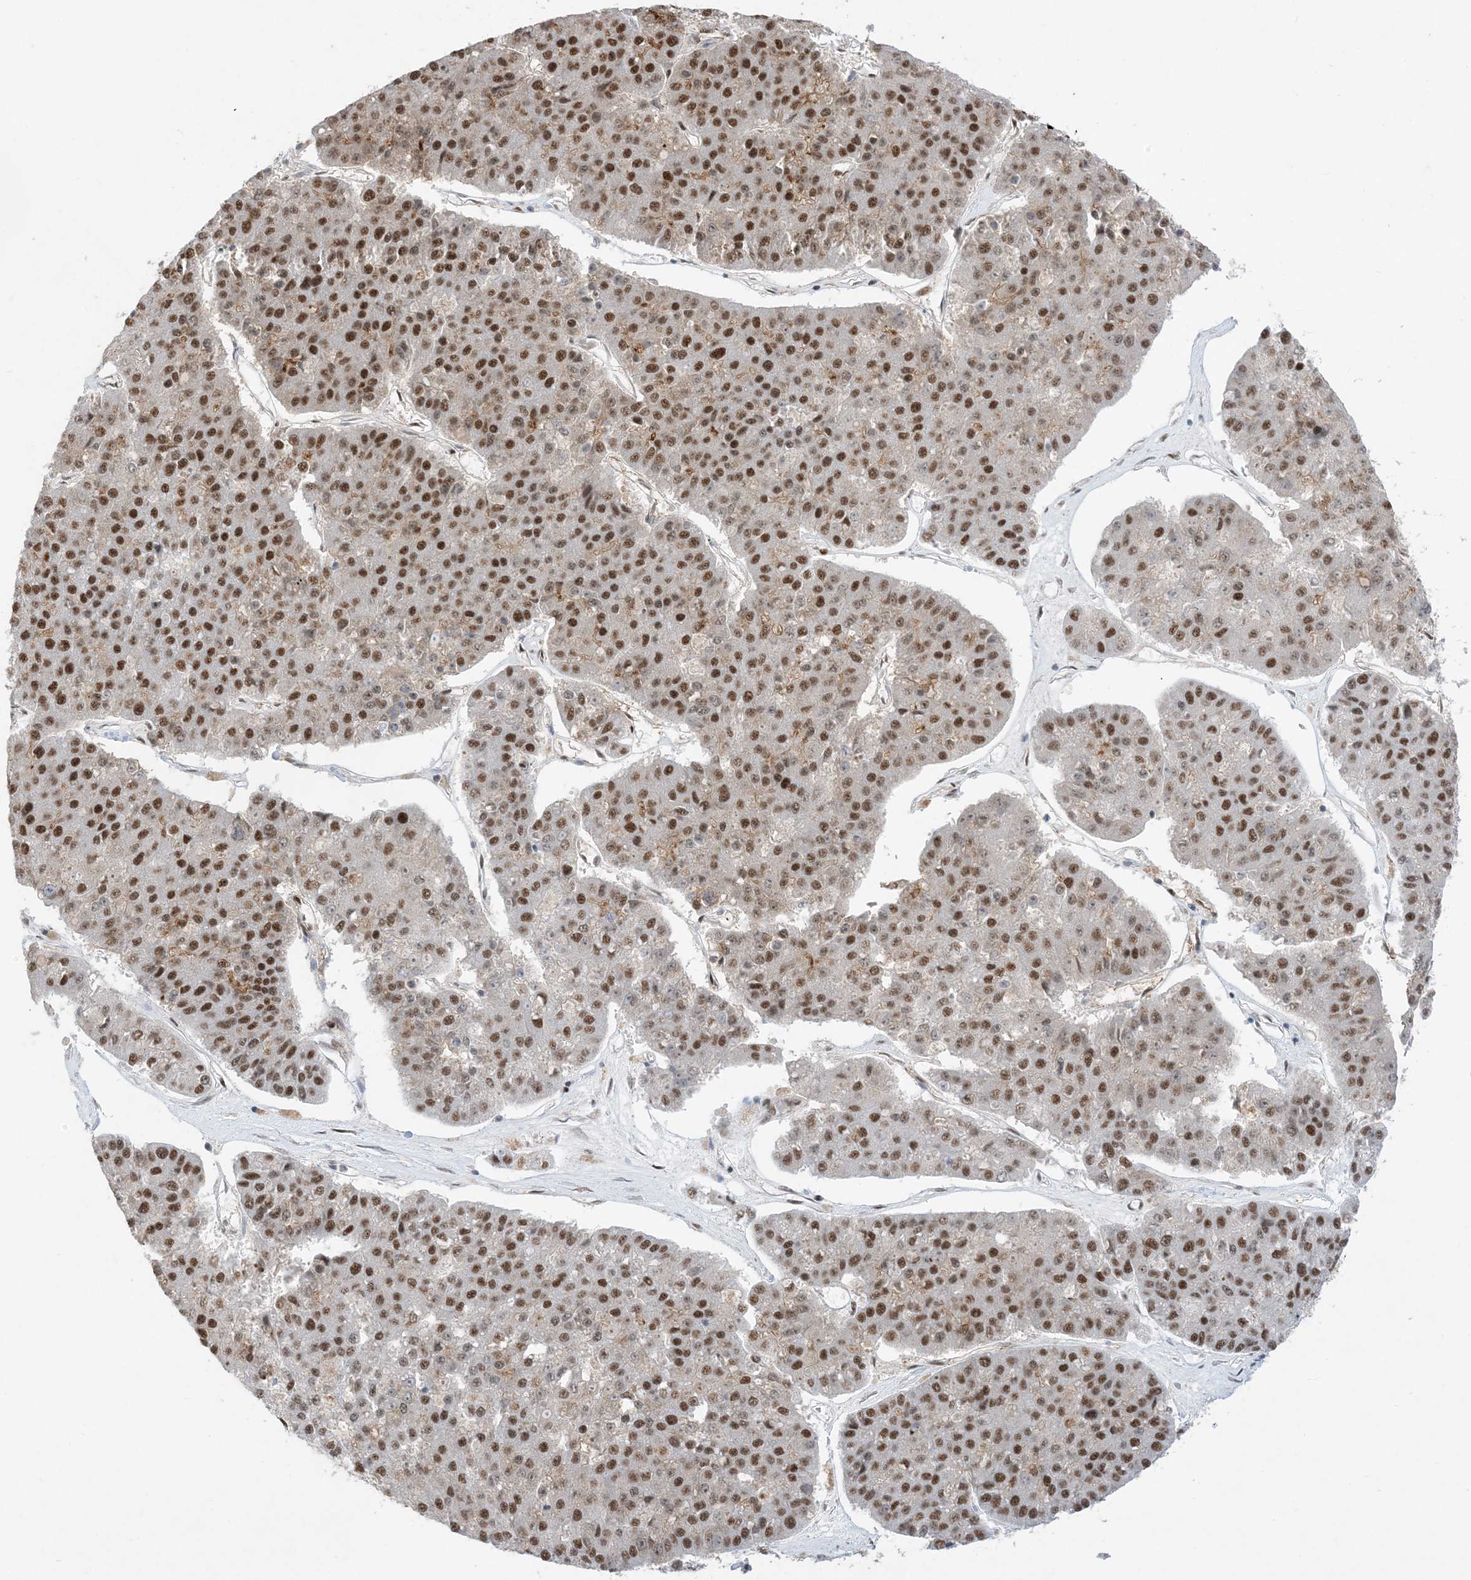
{"staining": {"intensity": "strong", "quantity": ">75%", "location": "nuclear"}, "tissue": "pancreatic cancer", "cell_type": "Tumor cells", "image_type": "cancer", "snomed": [{"axis": "morphology", "description": "Adenocarcinoma, NOS"}, {"axis": "topography", "description": "Pancreas"}], "caption": "Brown immunohistochemical staining in human pancreatic cancer (adenocarcinoma) demonstrates strong nuclear positivity in approximately >75% of tumor cells. (DAB IHC, brown staining for protein, blue staining for nuclei).", "gene": "SF3A3", "patient": {"sex": "male", "age": 50}}